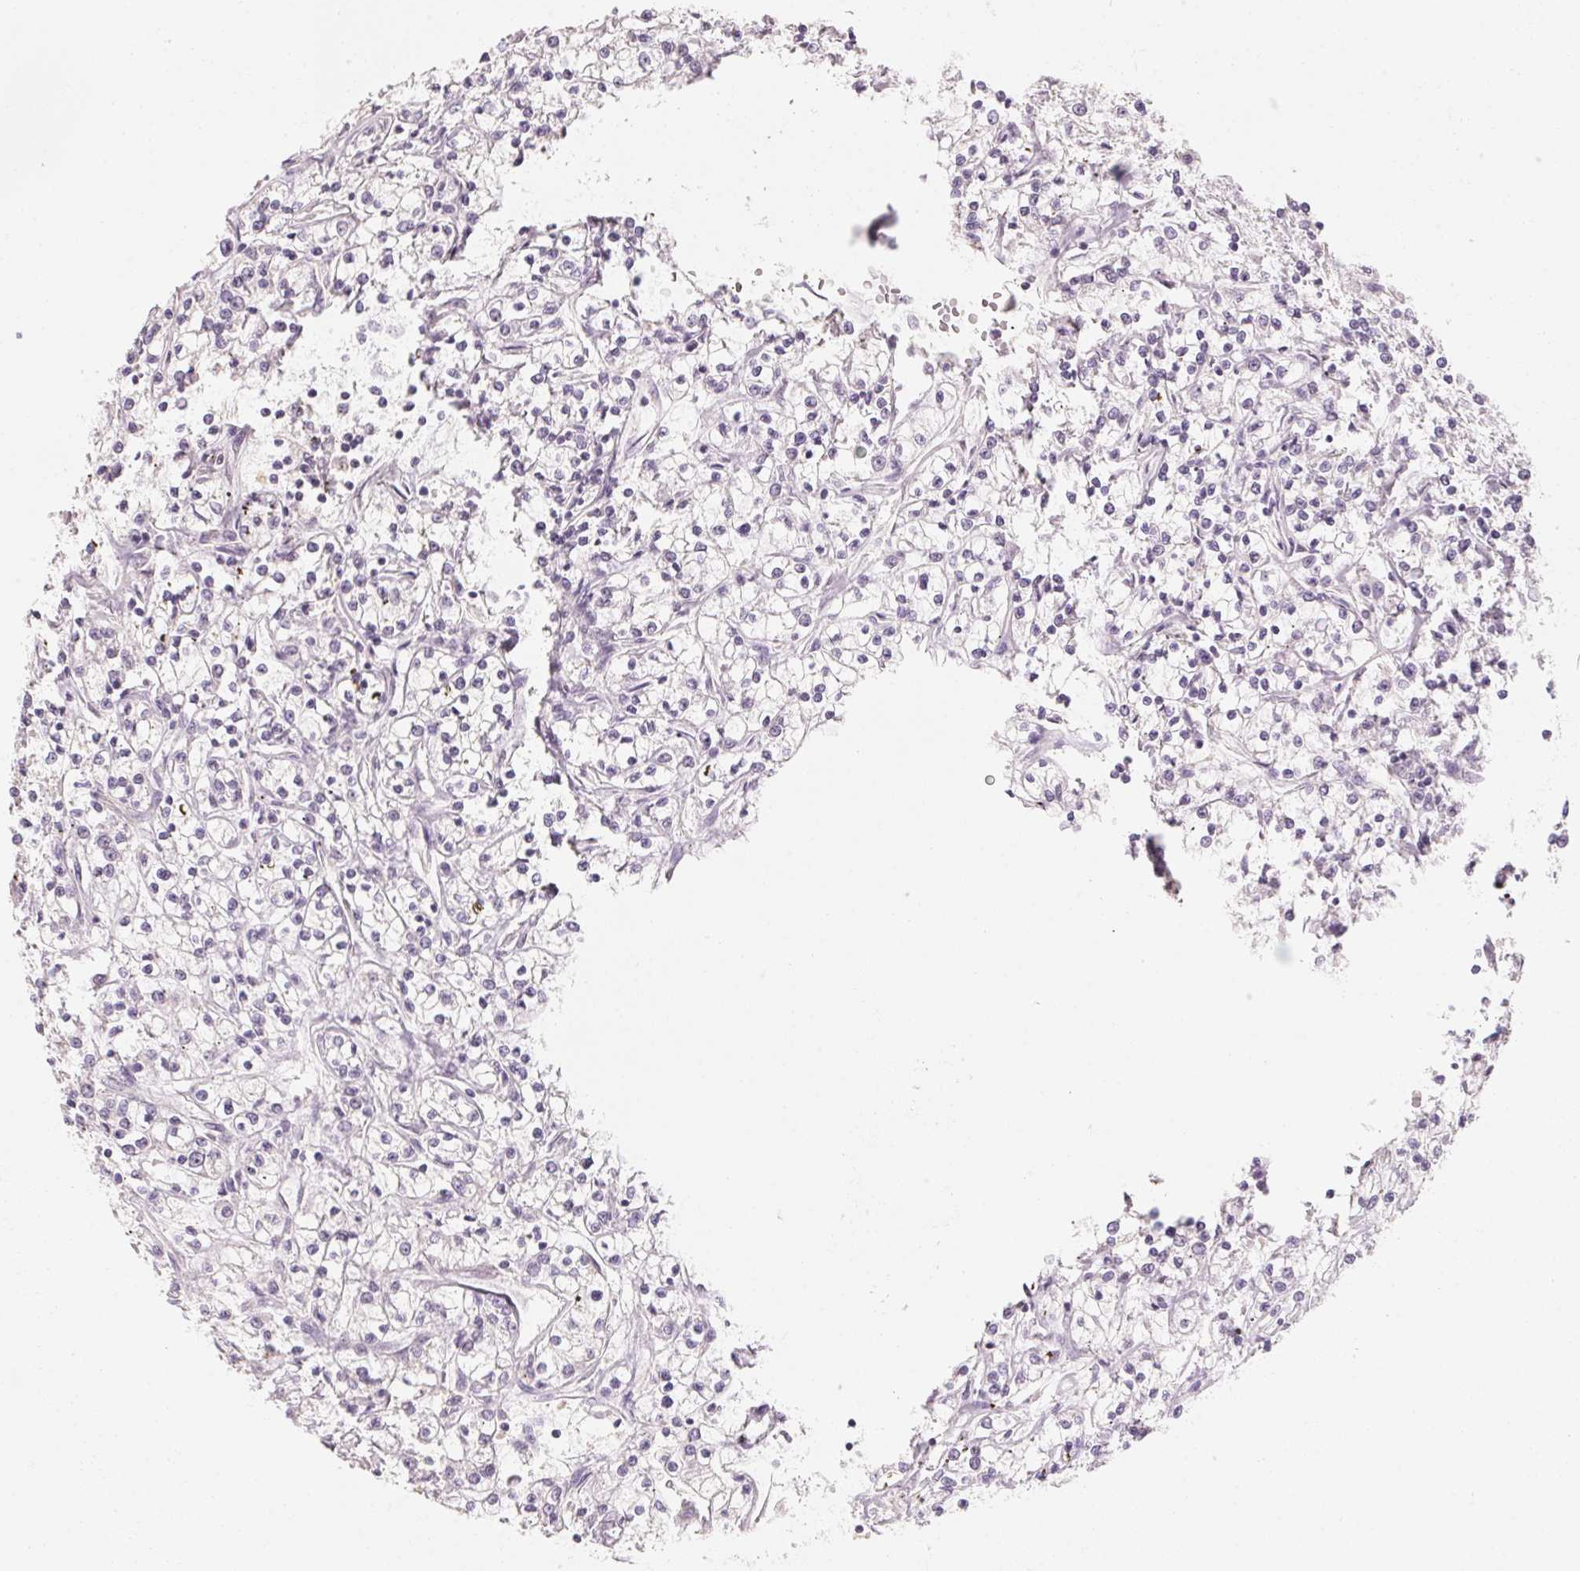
{"staining": {"intensity": "negative", "quantity": "none", "location": "none"}, "tissue": "renal cancer", "cell_type": "Tumor cells", "image_type": "cancer", "snomed": [{"axis": "morphology", "description": "Adenocarcinoma, NOS"}, {"axis": "topography", "description": "Kidney"}], "caption": "High magnification brightfield microscopy of renal cancer stained with DAB (3,3'-diaminobenzidine) (brown) and counterstained with hematoxylin (blue): tumor cells show no significant positivity.", "gene": "CAPZA3", "patient": {"sex": "female", "age": 59}}